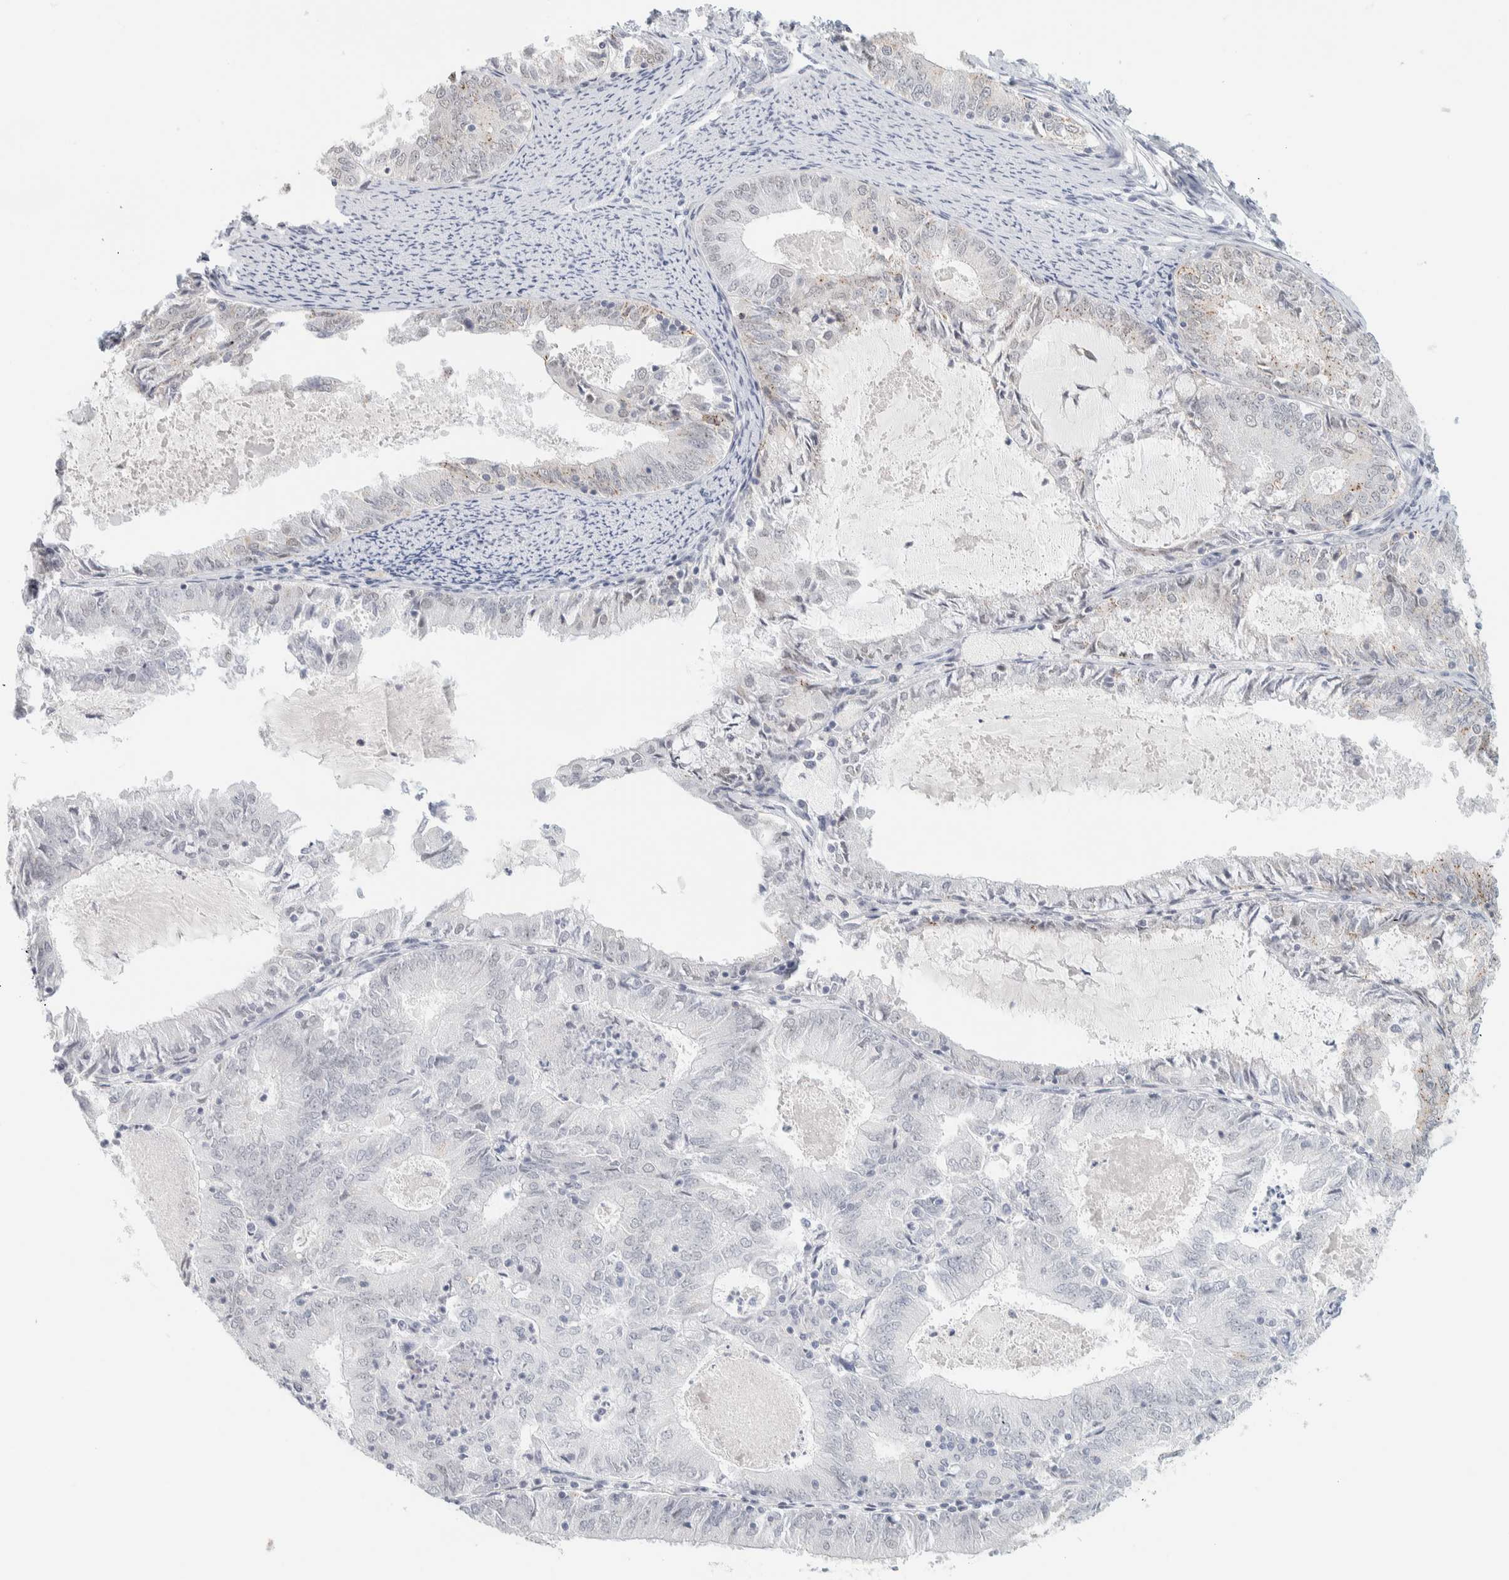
{"staining": {"intensity": "weak", "quantity": "<25%", "location": "cytoplasmic/membranous"}, "tissue": "endometrial cancer", "cell_type": "Tumor cells", "image_type": "cancer", "snomed": [{"axis": "morphology", "description": "Adenocarcinoma, NOS"}, {"axis": "topography", "description": "Endometrium"}], "caption": "This is a photomicrograph of immunohistochemistry staining of endometrial cancer (adenocarcinoma), which shows no positivity in tumor cells.", "gene": "CDH17", "patient": {"sex": "female", "age": 57}}